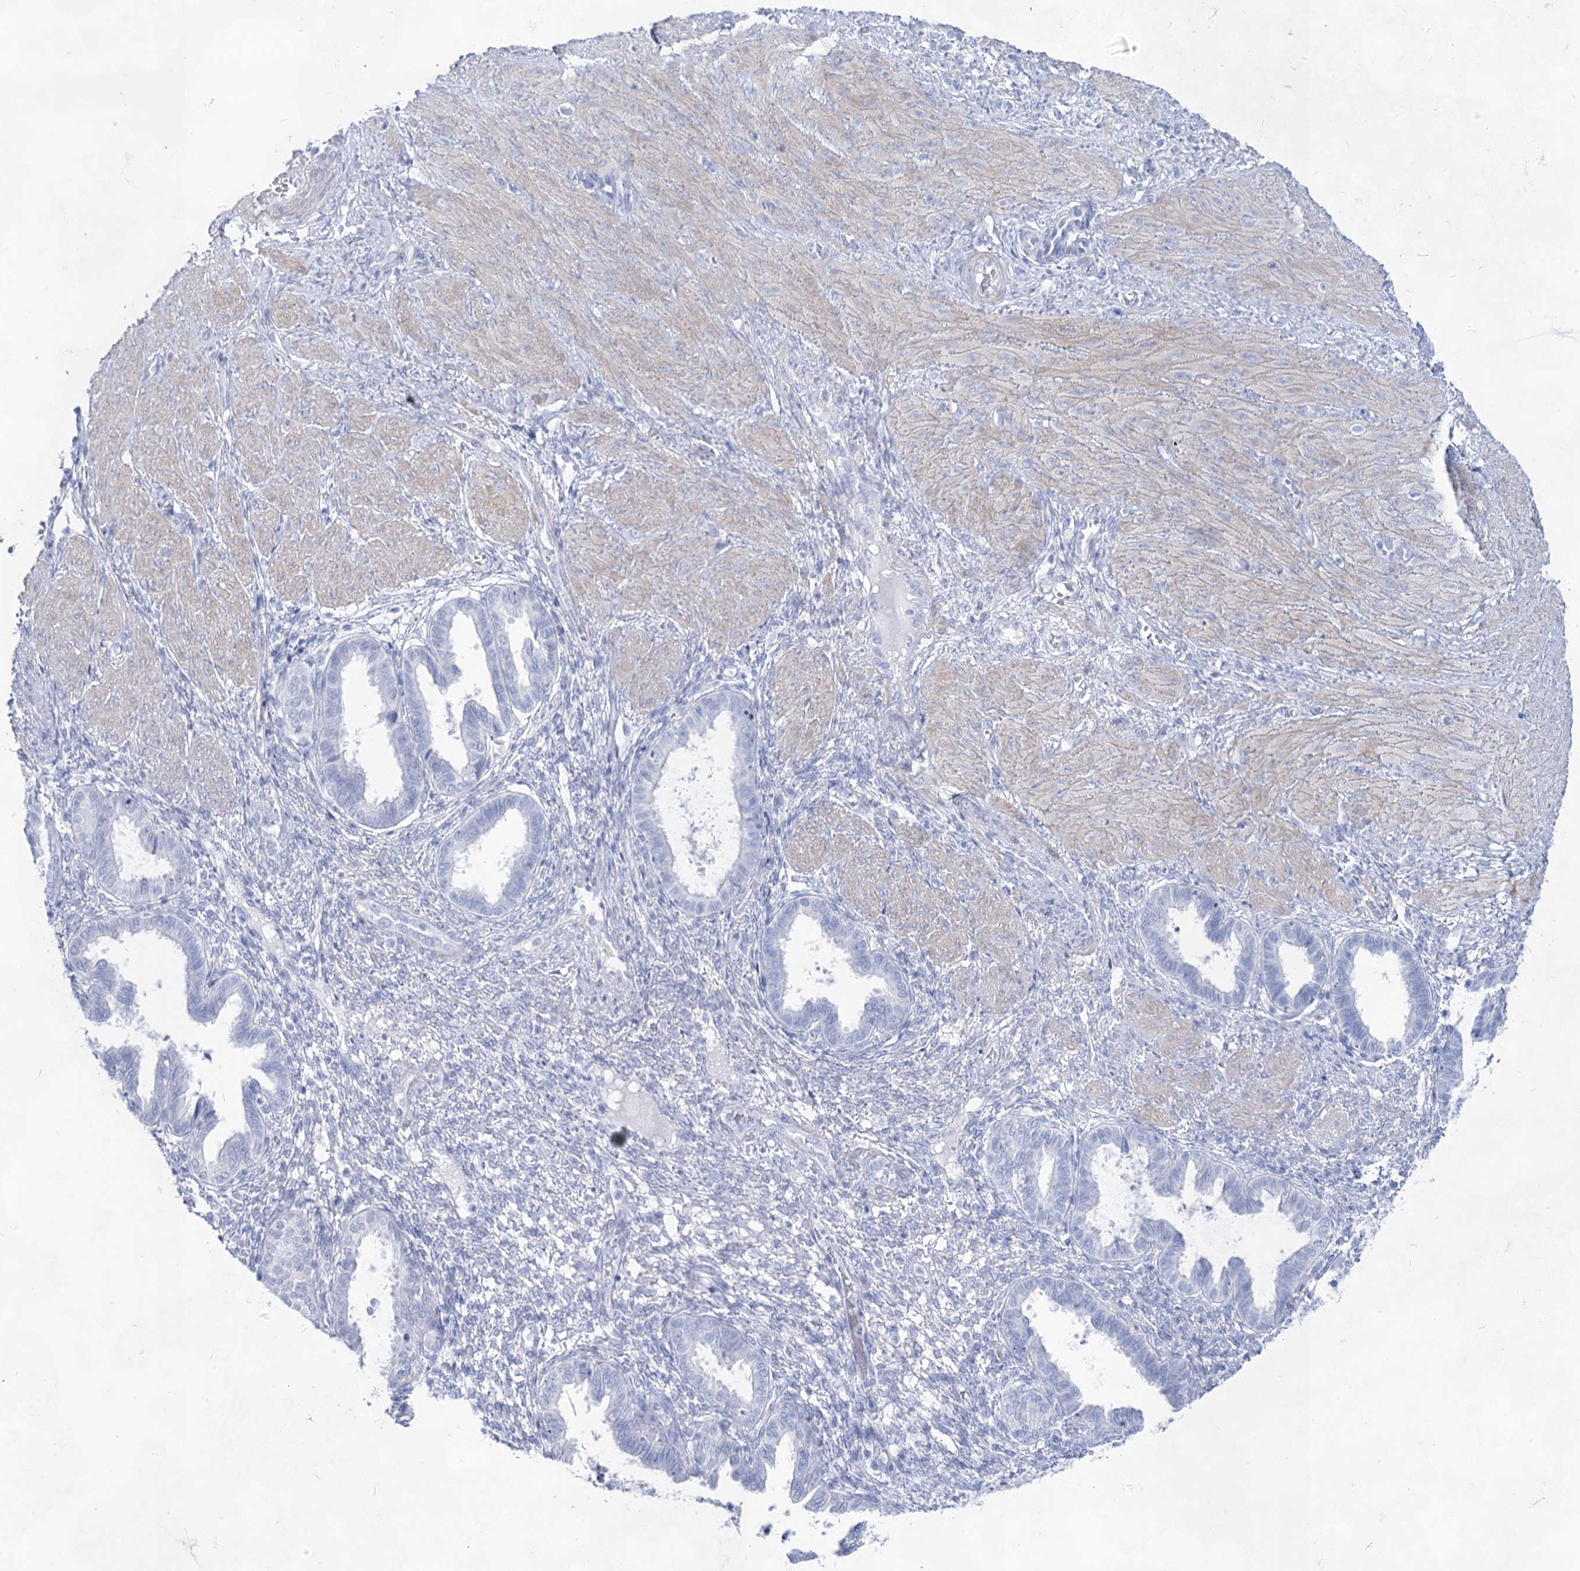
{"staining": {"intensity": "negative", "quantity": "none", "location": "none"}, "tissue": "endometrium", "cell_type": "Cells in endometrial stroma", "image_type": "normal", "snomed": [{"axis": "morphology", "description": "Normal tissue, NOS"}, {"axis": "topography", "description": "Endometrium"}], "caption": "Immunohistochemical staining of normal endometrium demonstrates no significant positivity in cells in endometrial stroma. (Brightfield microscopy of DAB immunohistochemistry at high magnification).", "gene": "ACRV1", "patient": {"sex": "female", "age": 33}}